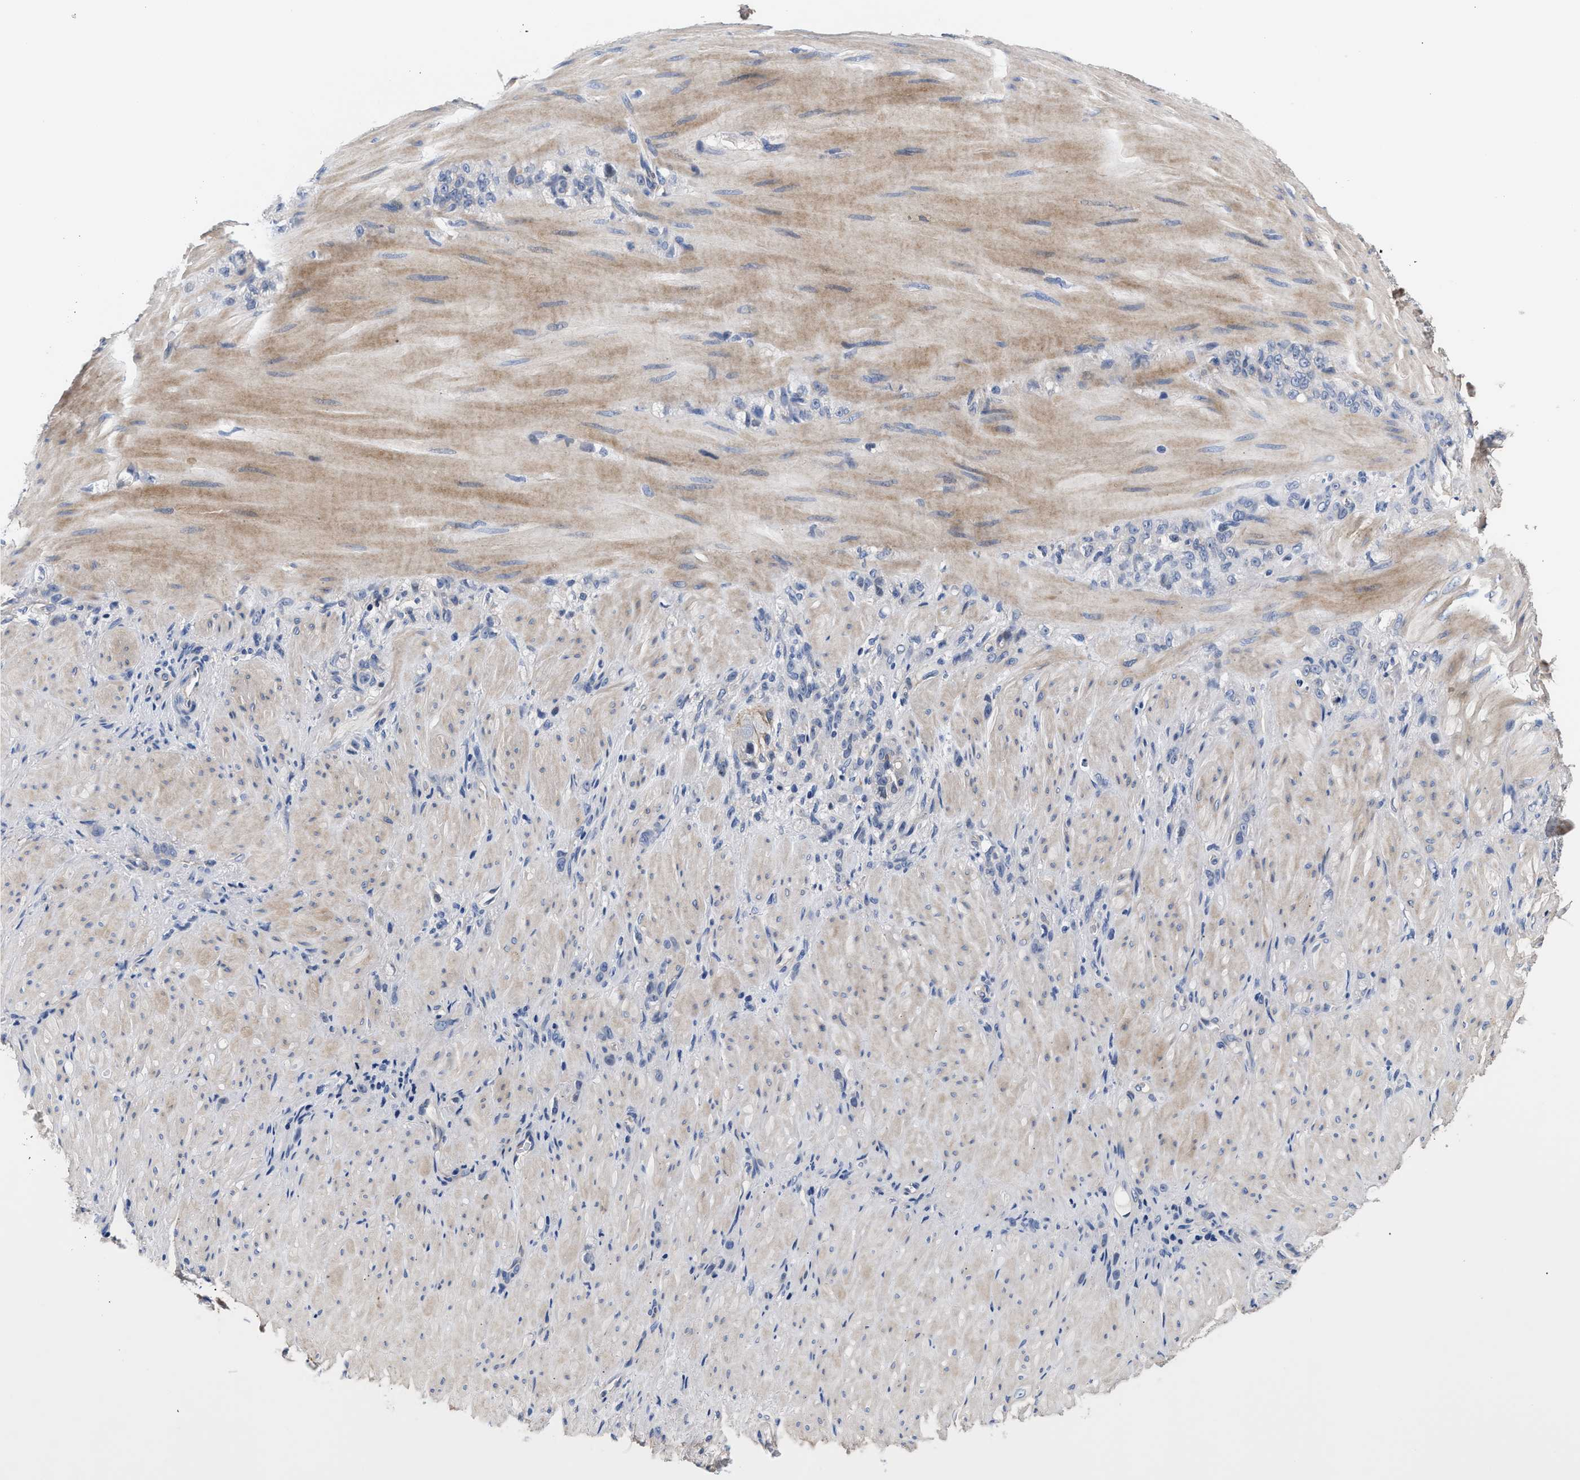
{"staining": {"intensity": "negative", "quantity": "none", "location": "none"}, "tissue": "stomach cancer", "cell_type": "Tumor cells", "image_type": "cancer", "snomed": [{"axis": "morphology", "description": "Normal tissue, NOS"}, {"axis": "morphology", "description": "Adenocarcinoma, NOS"}, {"axis": "topography", "description": "Stomach"}], "caption": "Stomach cancer (adenocarcinoma) was stained to show a protein in brown. There is no significant positivity in tumor cells. Brightfield microscopy of immunohistochemistry (IHC) stained with DAB (3,3'-diaminobenzidine) (brown) and hematoxylin (blue), captured at high magnification.", "gene": "ACTL7B", "patient": {"sex": "male", "age": 82}}